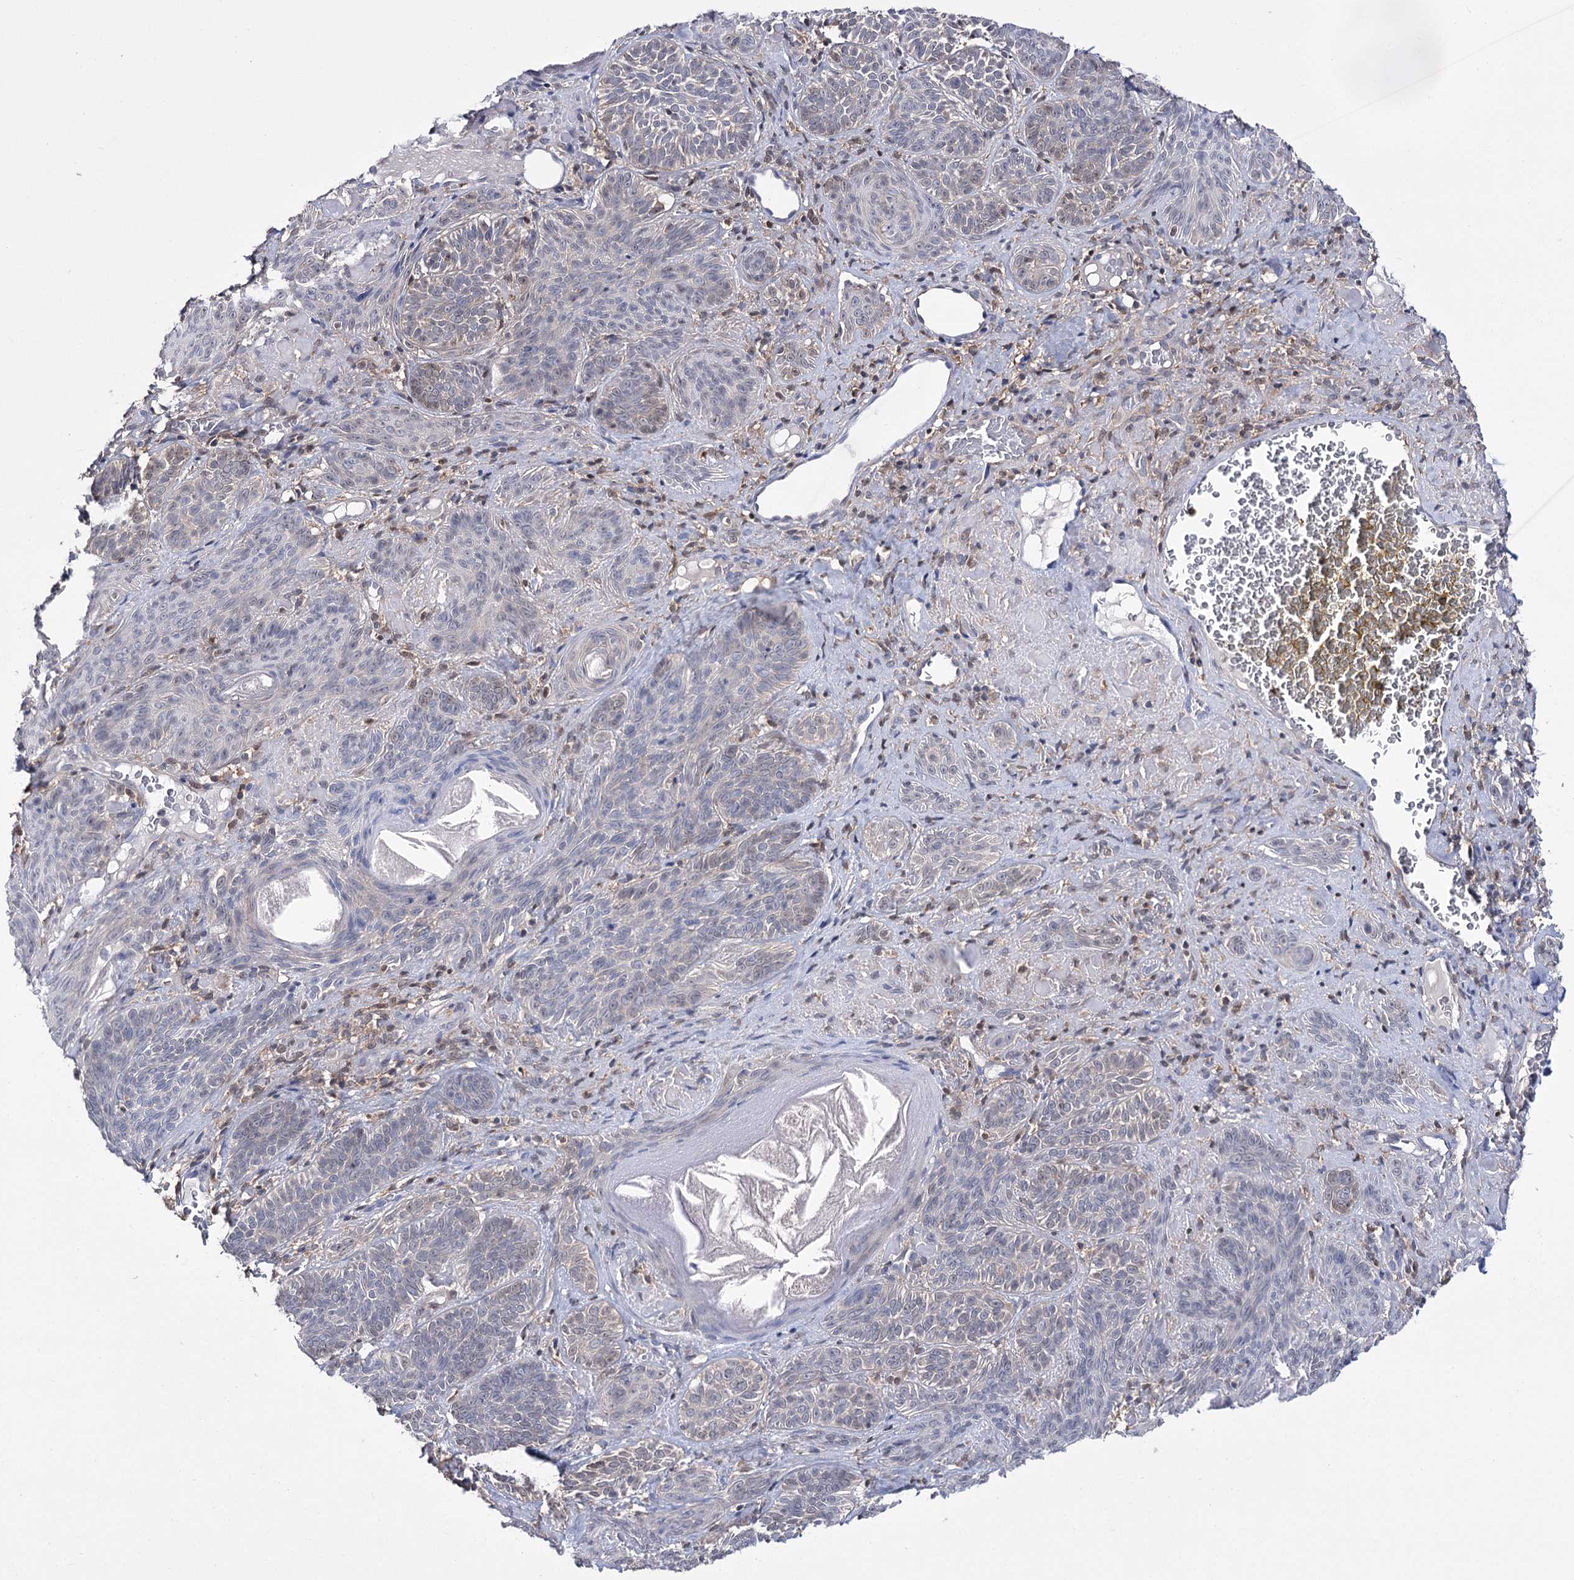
{"staining": {"intensity": "negative", "quantity": "none", "location": "none"}, "tissue": "skin cancer", "cell_type": "Tumor cells", "image_type": "cancer", "snomed": [{"axis": "morphology", "description": "Basal cell carcinoma"}, {"axis": "topography", "description": "Skin"}], "caption": "A photomicrograph of skin cancer (basal cell carcinoma) stained for a protein exhibits no brown staining in tumor cells.", "gene": "PTER", "patient": {"sex": "male", "age": 85}}